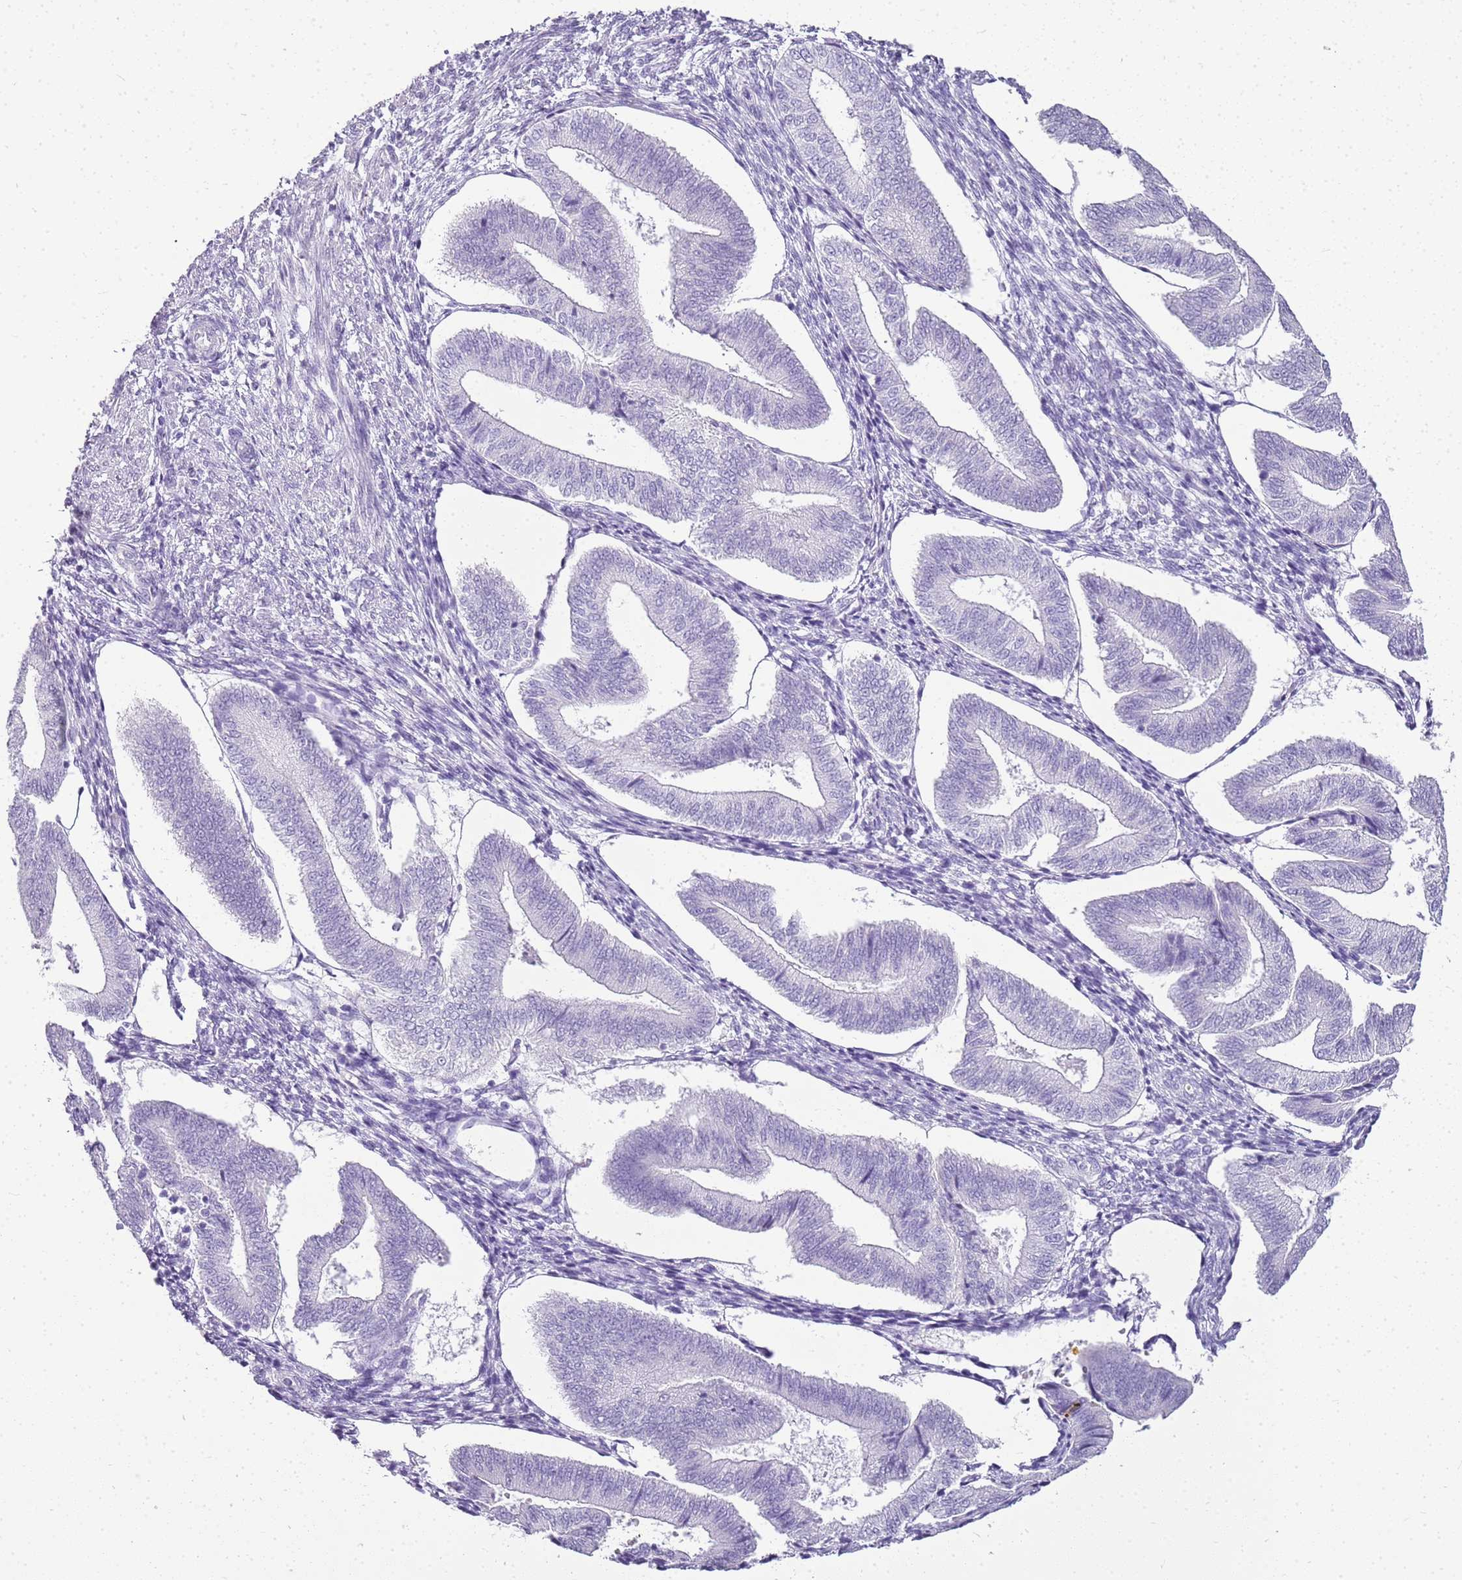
{"staining": {"intensity": "negative", "quantity": "none", "location": "none"}, "tissue": "endometrium", "cell_type": "Cells in endometrial stroma", "image_type": "normal", "snomed": [{"axis": "morphology", "description": "Normal tissue, NOS"}, {"axis": "topography", "description": "Endometrium"}], "caption": "High magnification brightfield microscopy of benign endometrium stained with DAB (3,3'-diaminobenzidine) (brown) and counterstained with hematoxylin (blue): cells in endometrial stroma show no significant staining. (Stains: DAB (3,3'-diaminobenzidine) IHC with hematoxylin counter stain, Microscopy: brightfield microscopy at high magnification).", "gene": "SULT1E1", "patient": {"sex": "female", "age": 34}}